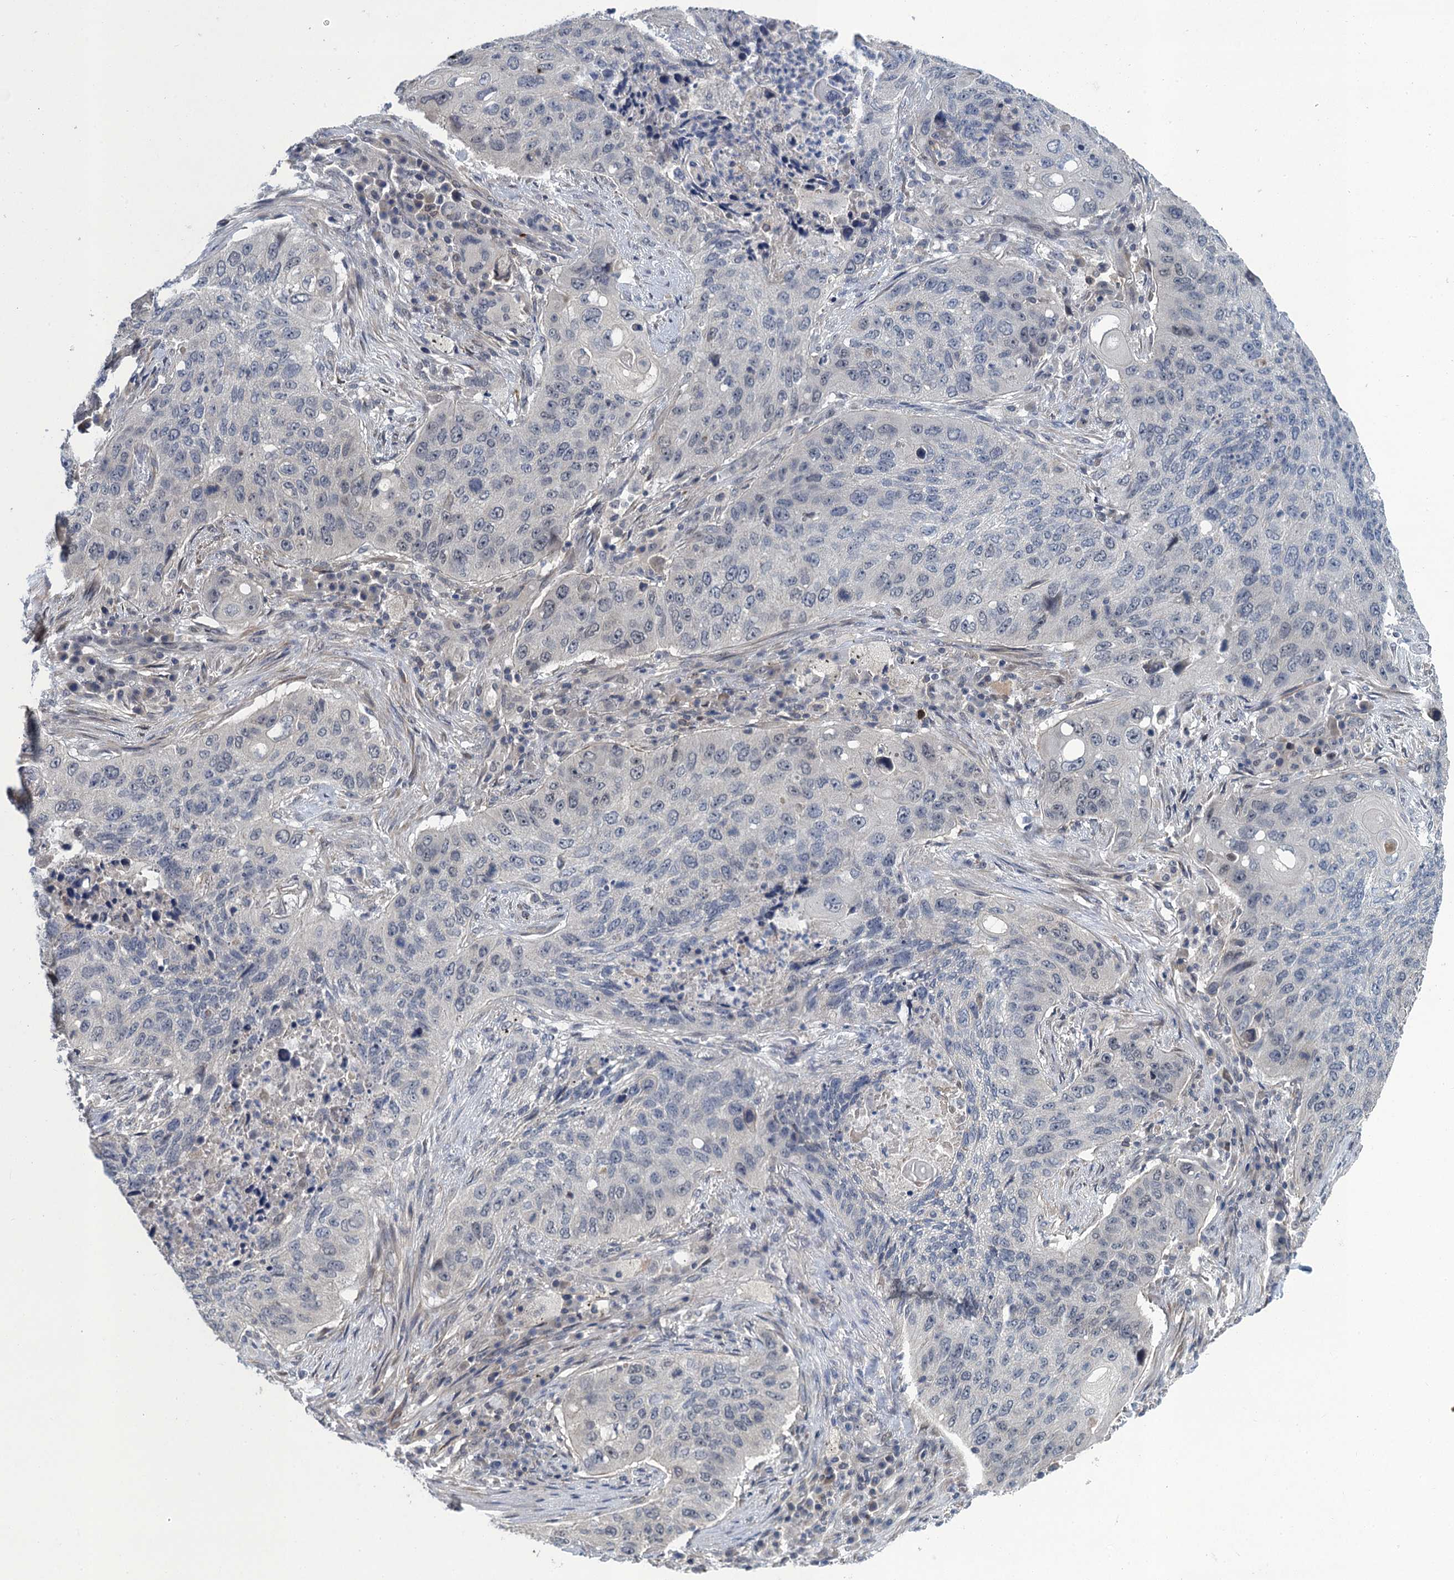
{"staining": {"intensity": "negative", "quantity": "none", "location": "none"}, "tissue": "lung cancer", "cell_type": "Tumor cells", "image_type": "cancer", "snomed": [{"axis": "morphology", "description": "Squamous cell carcinoma, NOS"}, {"axis": "topography", "description": "Lung"}], "caption": "A high-resolution image shows immunohistochemistry (IHC) staining of squamous cell carcinoma (lung), which demonstrates no significant expression in tumor cells.", "gene": "MRFAP1", "patient": {"sex": "female", "age": 63}}